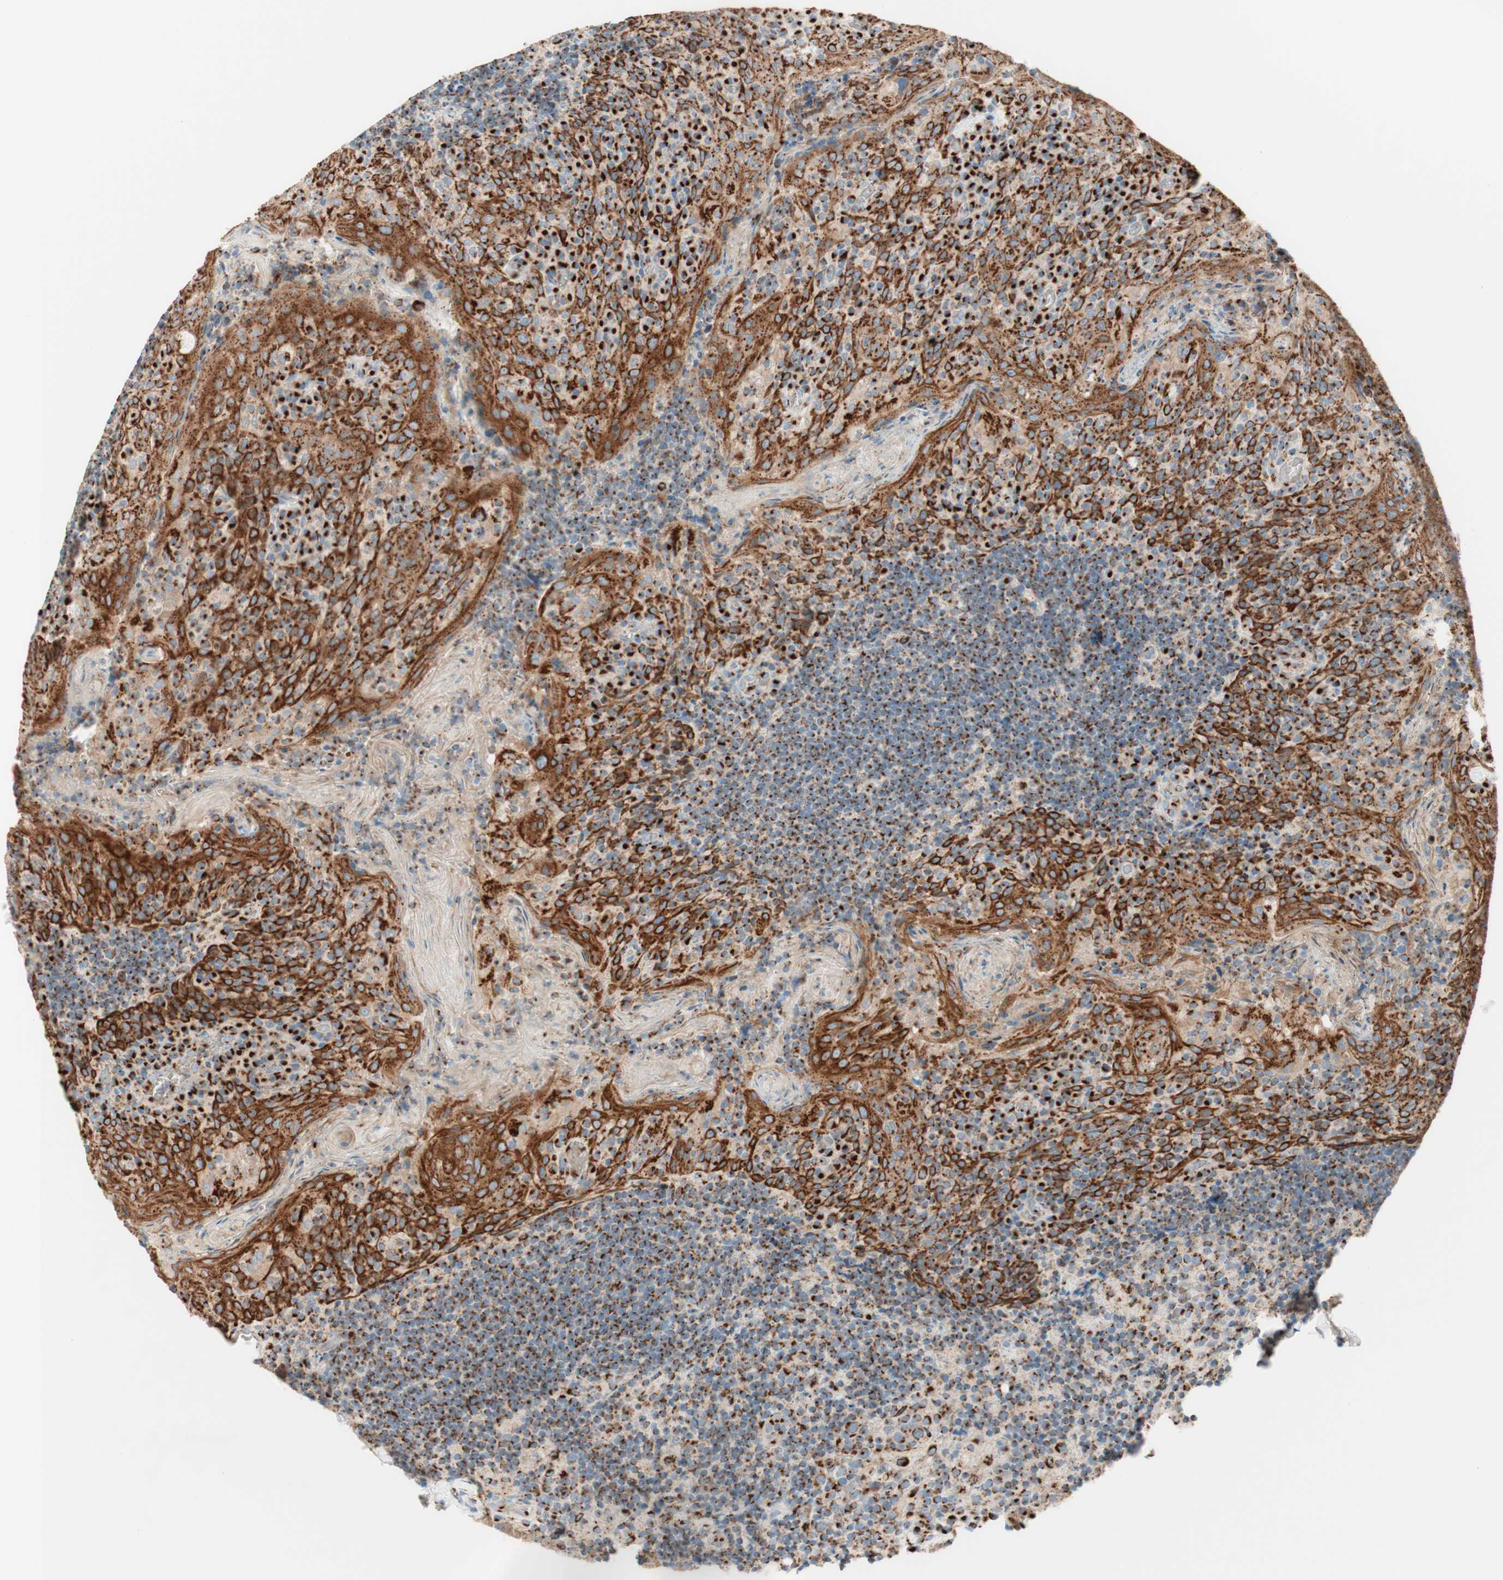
{"staining": {"intensity": "strong", "quantity": ">75%", "location": "cytoplasmic/membranous"}, "tissue": "tonsil", "cell_type": "Germinal center cells", "image_type": "normal", "snomed": [{"axis": "morphology", "description": "Normal tissue, NOS"}, {"axis": "topography", "description": "Tonsil"}], "caption": "This photomicrograph demonstrates benign tonsil stained with immunohistochemistry to label a protein in brown. The cytoplasmic/membranous of germinal center cells show strong positivity for the protein. Nuclei are counter-stained blue.", "gene": "GOLGB1", "patient": {"sex": "male", "age": 17}}